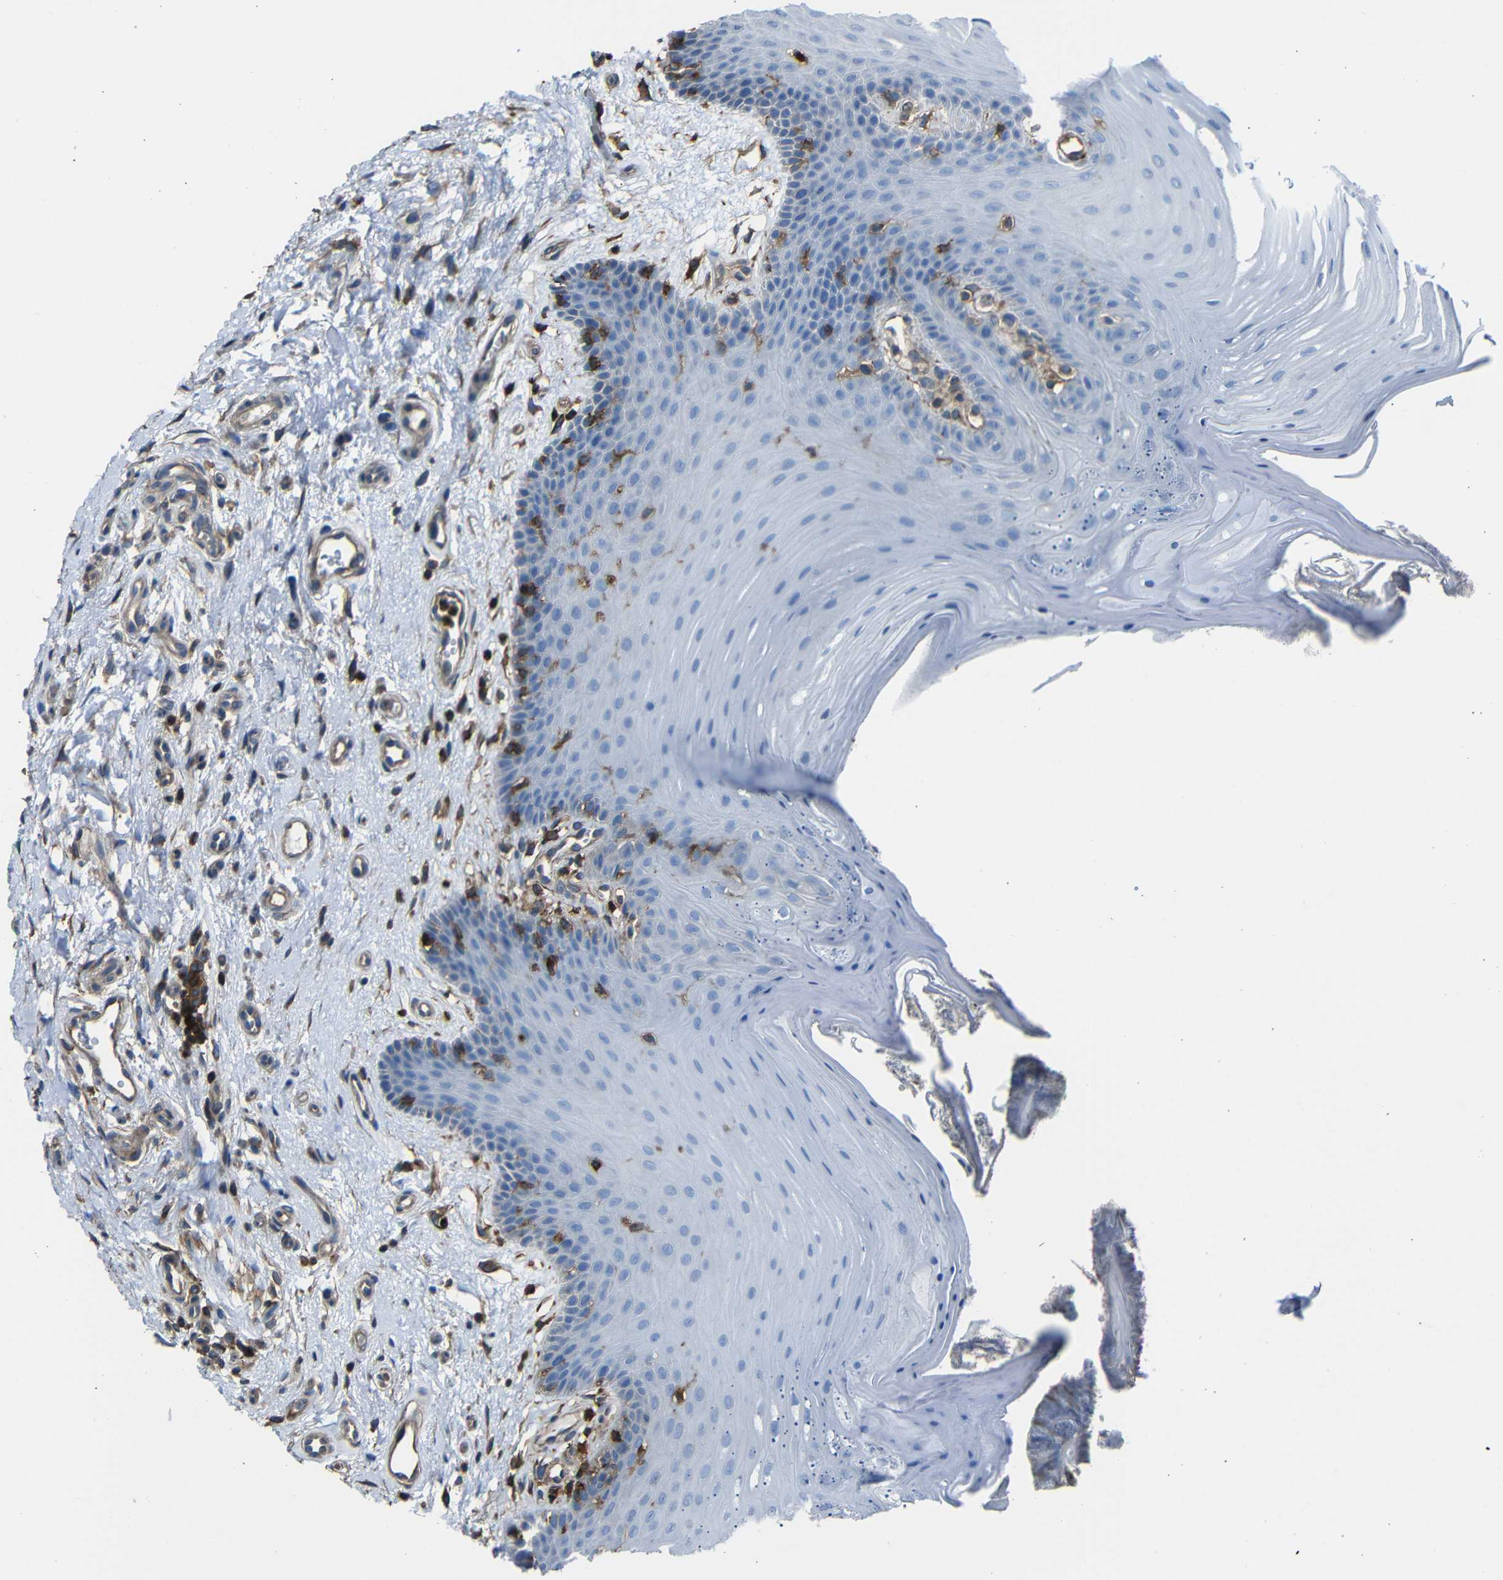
{"staining": {"intensity": "negative", "quantity": "none", "location": "none"}, "tissue": "oral mucosa", "cell_type": "Squamous epithelial cells", "image_type": "normal", "snomed": [{"axis": "morphology", "description": "Normal tissue, NOS"}, {"axis": "topography", "description": "Skeletal muscle"}, {"axis": "topography", "description": "Oral tissue"}], "caption": "Histopathology image shows no significant protein staining in squamous epithelial cells of benign oral mucosa. The staining was performed using DAB to visualize the protein expression in brown, while the nuclei were stained in blue with hematoxylin (Magnification: 20x).", "gene": "ADGRE5", "patient": {"sex": "male", "age": 58}}